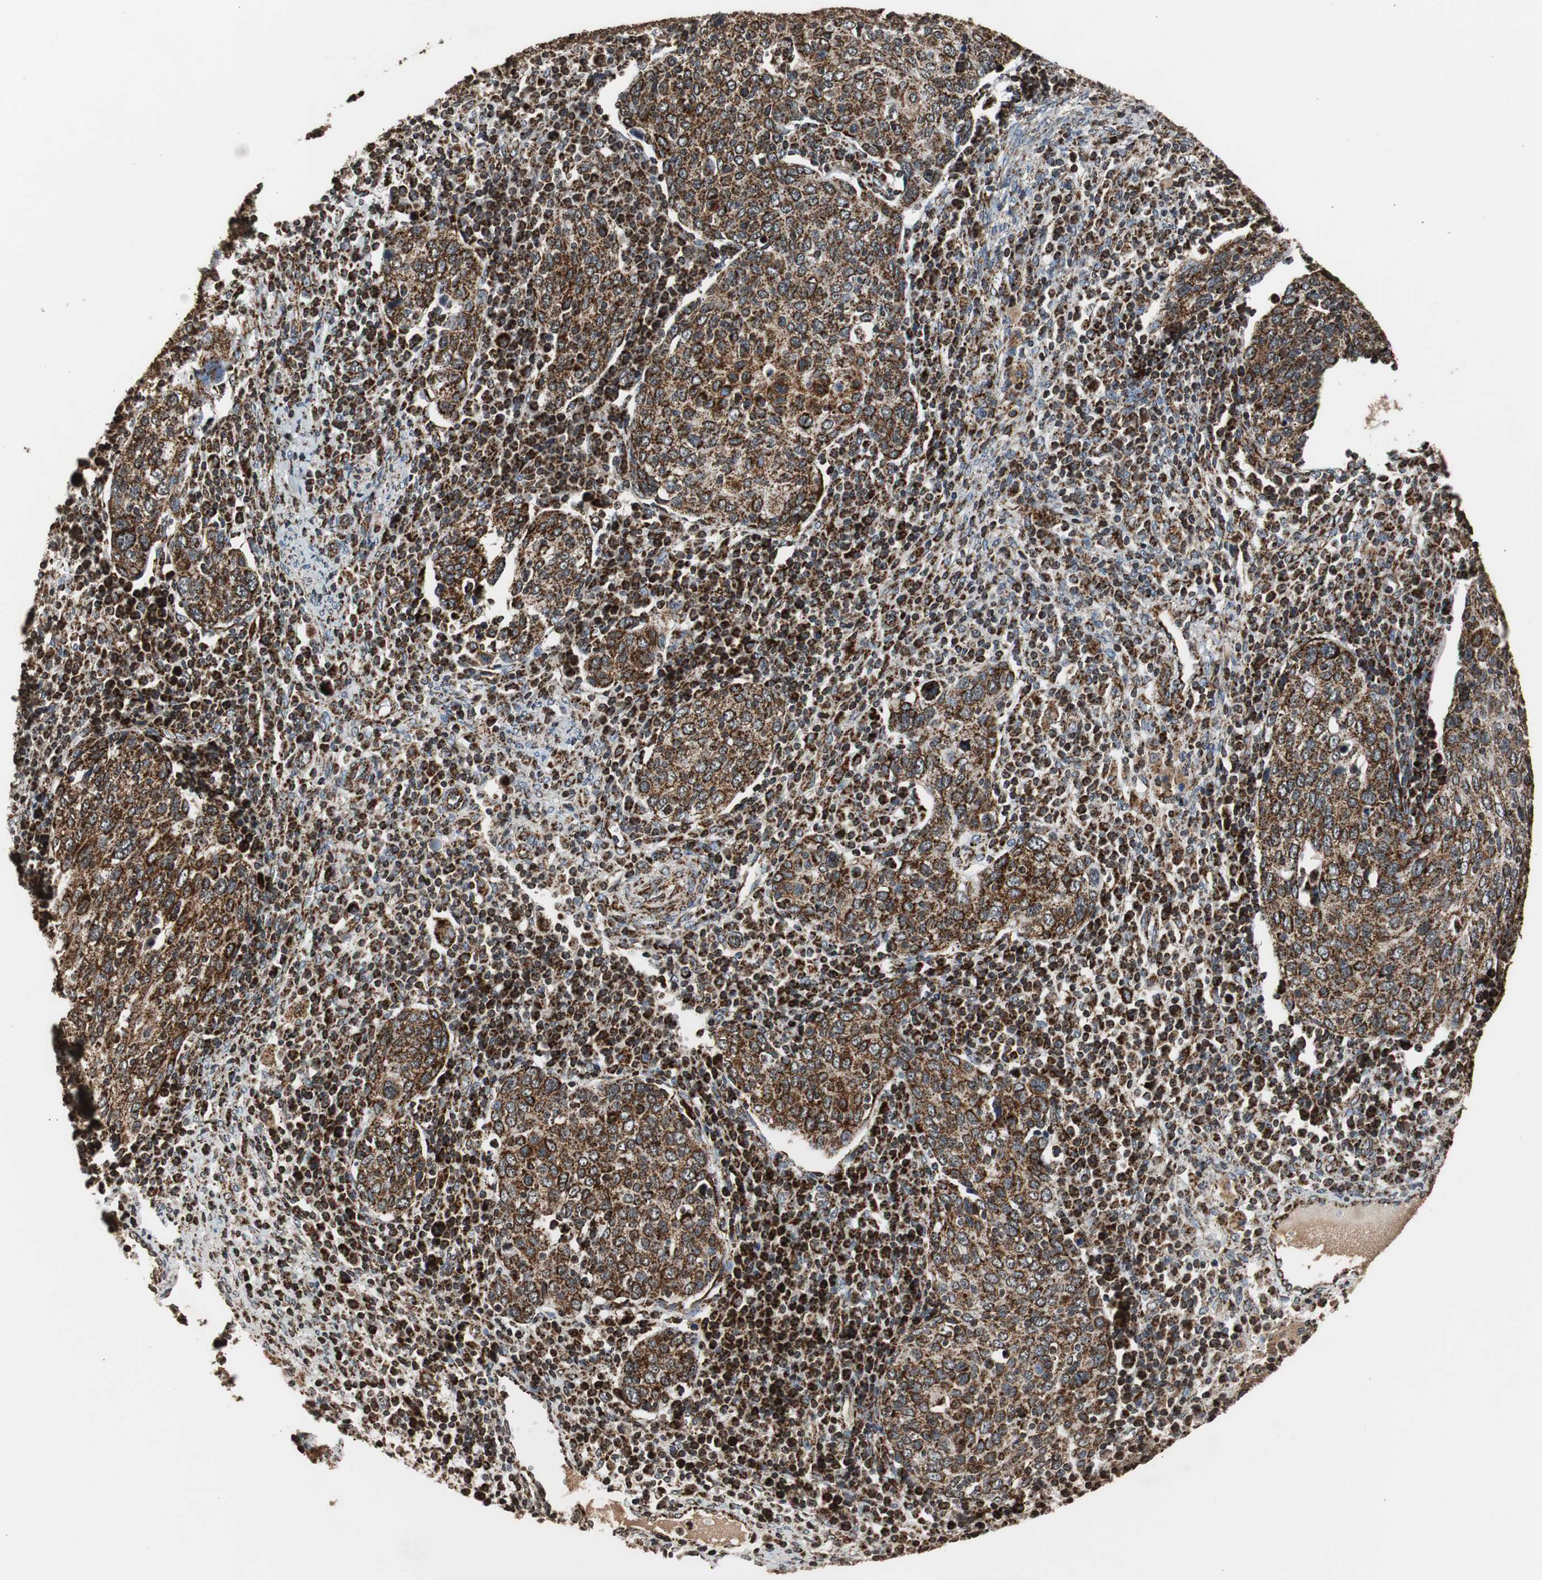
{"staining": {"intensity": "strong", "quantity": ">75%", "location": "cytoplasmic/membranous"}, "tissue": "cervical cancer", "cell_type": "Tumor cells", "image_type": "cancer", "snomed": [{"axis": "morphology", "description": "Squamous cell carcinoma, NOS"}, {"axis": "topography", "description": "Cervix"}], "caption": "Protein staining demonstrates strong cytoplasmic/membranous positivity in about >75% of tumor cells in squamous cell carcinoma (cervical). The staining was performed using DAB to visualize the protein expression in brown, while the nuclei were stained in blue with hematoxylin (Magnification: 20x).", "gene": "HSPA9", "patient": {"sex": "female", "age": 40}}